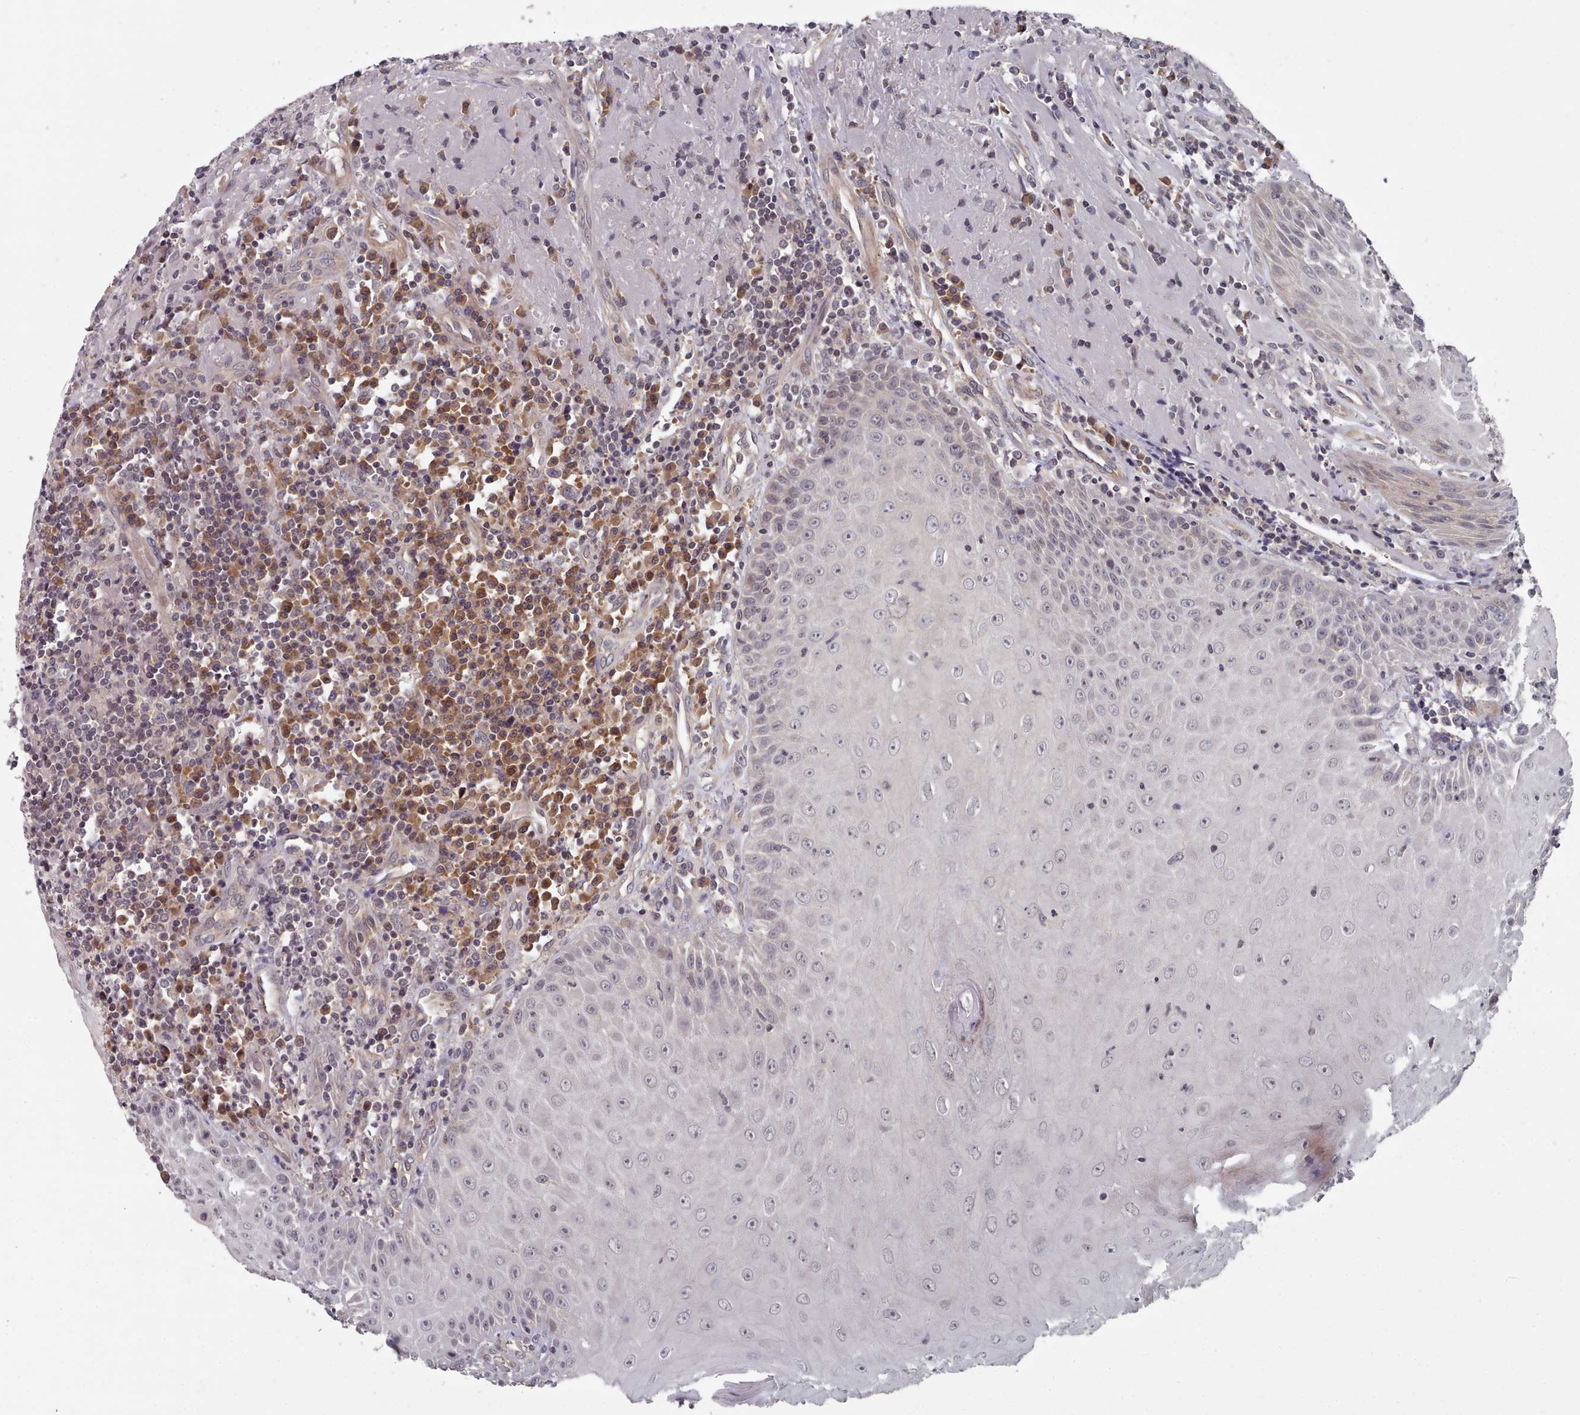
{"staining": {"intensity": "weak", "quantity": "<25%", "location": "cytoplasmic/membranous,nuclear"}, "tissue": "head and neck cancer", "cell_type": "Tumor cells", "image_type": "cancer", "snomed": [{"axis": "morphology", "description": "Normal tissue, NOS"}, {"axis": "morphology", "description": "Squamous cell carcinoma, NOS"}, {"axis": "topography", "description": "Oral tissue"}, {"axis": "topography", "description": "Head-Neck"}], "caption": "Tumor cells are negative for brown protein staining in squamous cell carcinoma (head and neck).", "gene": "HYAL3", "patient": {"sex": "female", "age": 70}}